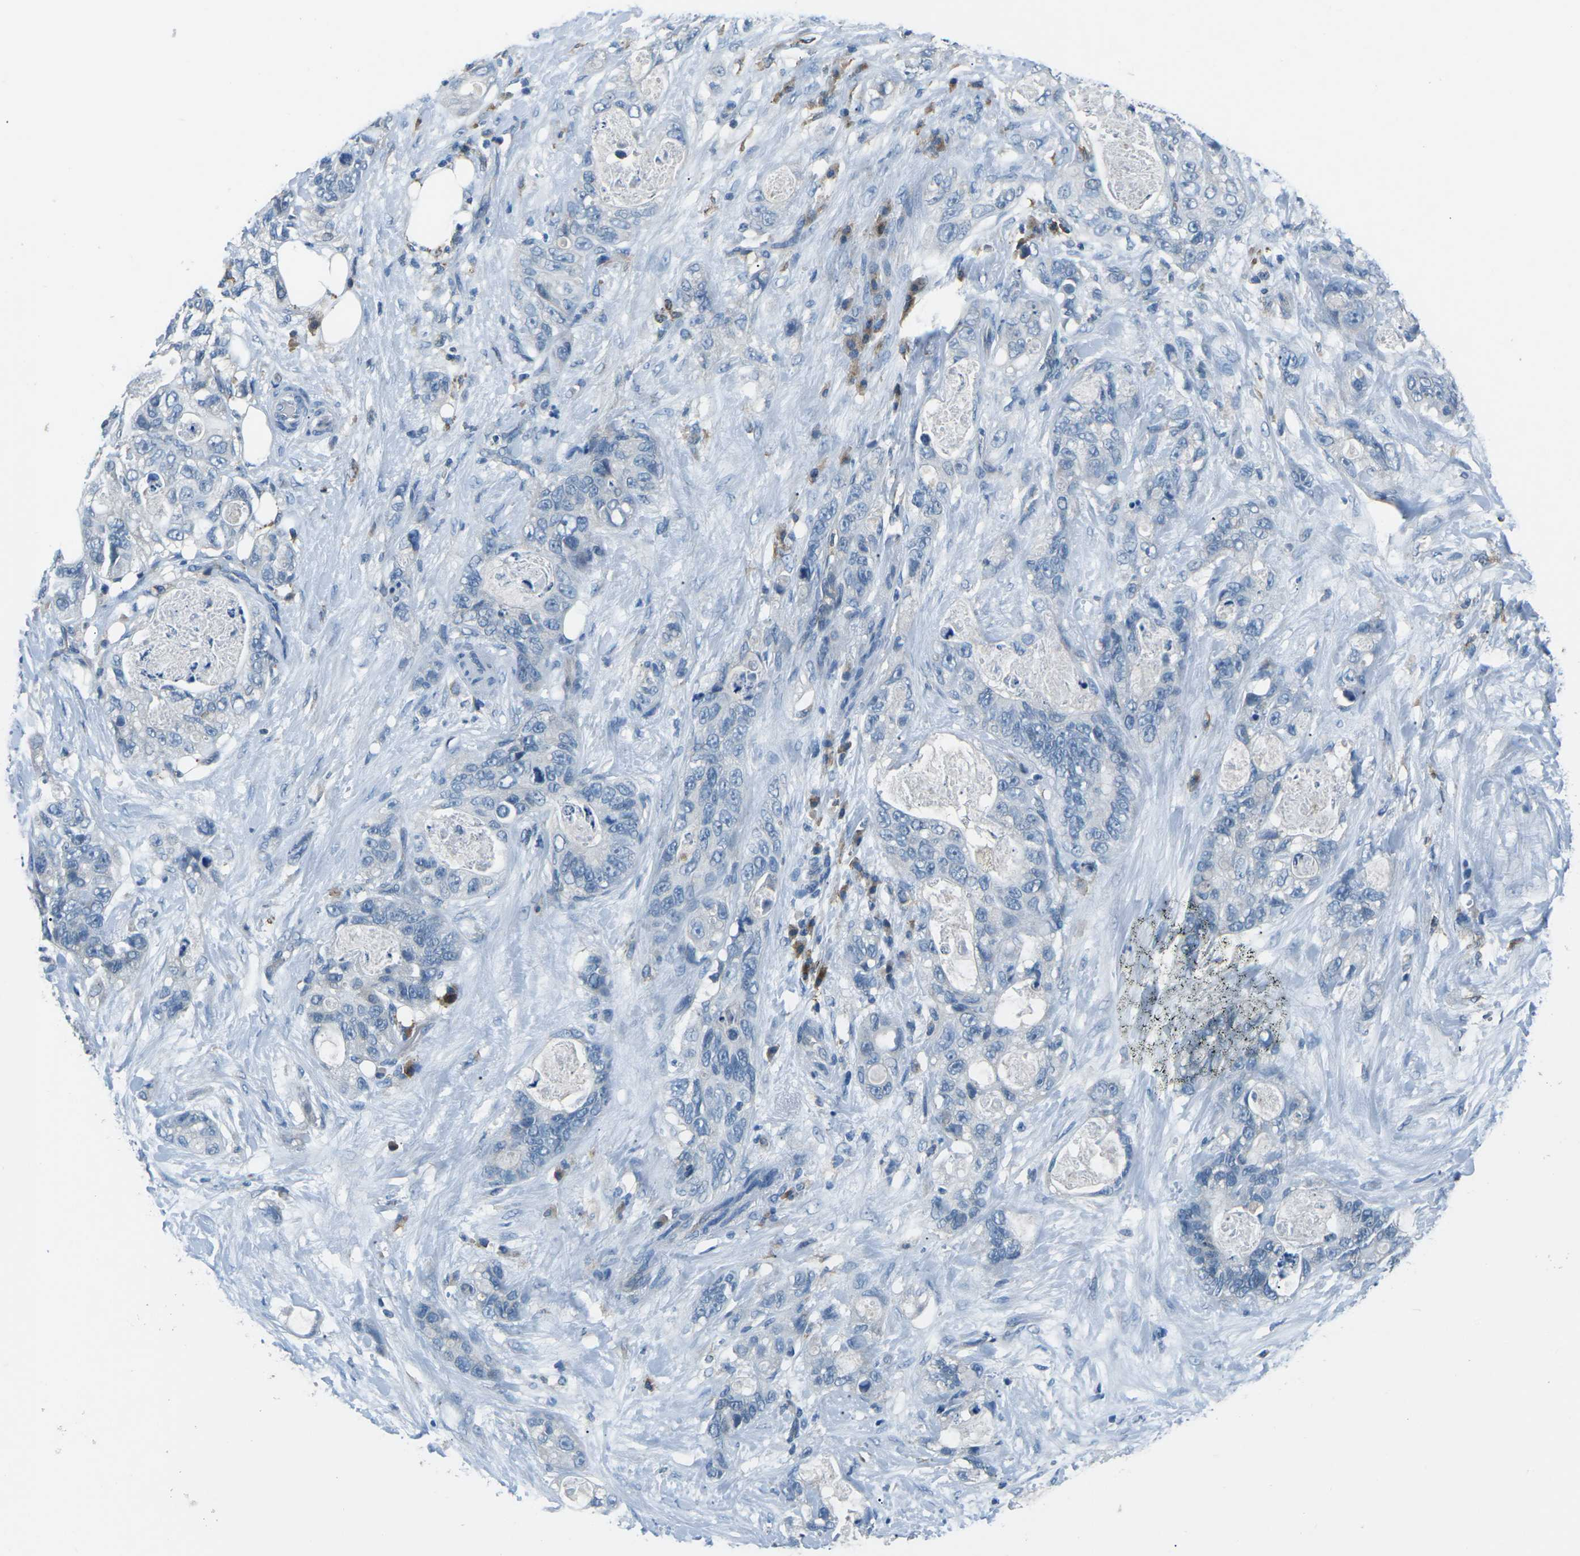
{"staining": {"intensity": "negative", "quantity": "none", "location": "none"}, "tissue": "stomach cancer", "cell_type": "Tumor cells", "image_type": "cancer", "snomed": [{"axis": "morphology", "description": "Adenocarcinoma, NOS"}, {"axis": "topography", "description": "Stomach"}], "caption": "DAB immunohistochemical staining of stomach cancer exhibits no significant positivity in tumor cells. The staining is performed using DAB brown chromogen with nuclei counter-stained in using hematoxylin.", "gene": "CD1D", "patient": {"sex": "female", "age": 89}}